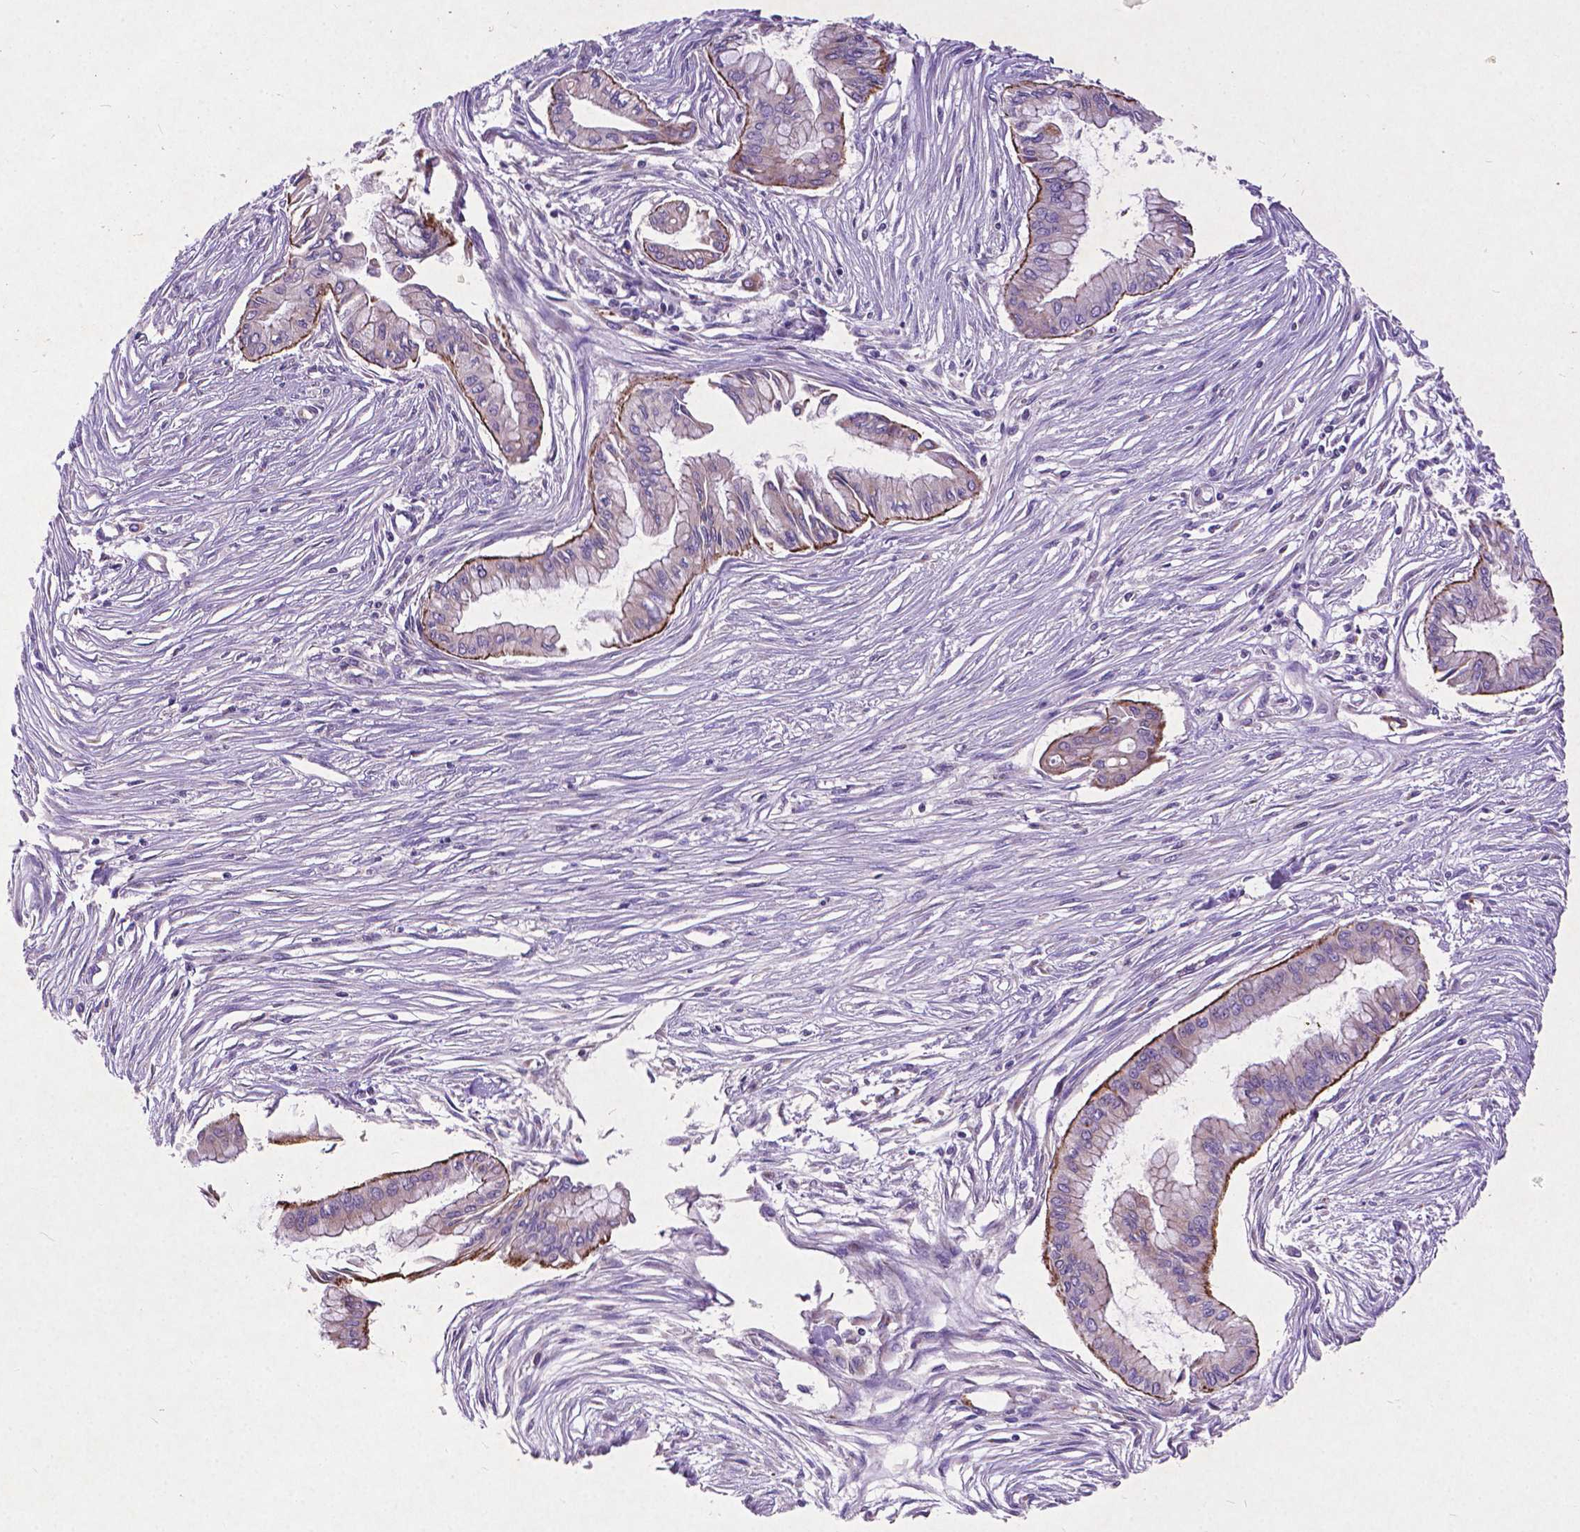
{"staining": {"intensity": "weak", "quantity": ">75%", "location": "cytoplasmic/membranous"}, "tissue": "pancreatic cancer", "cell_type": "Tumor cells", "image_type": "cancer", "snomed": [{"axis": "morphology", "description": "Adenocarcinoma, NOS"}, {"axis": "topography", "description": "Pancreas"}], "caption": "Protein expression analysis of human pancreatic cancer (adenocarcinoma) reveals weak cytoplasmic/membranous positivity in approximately >75% of tumor cells.", "gene": "ATG4D", "patient": {"sex": "female", "age": 68}}